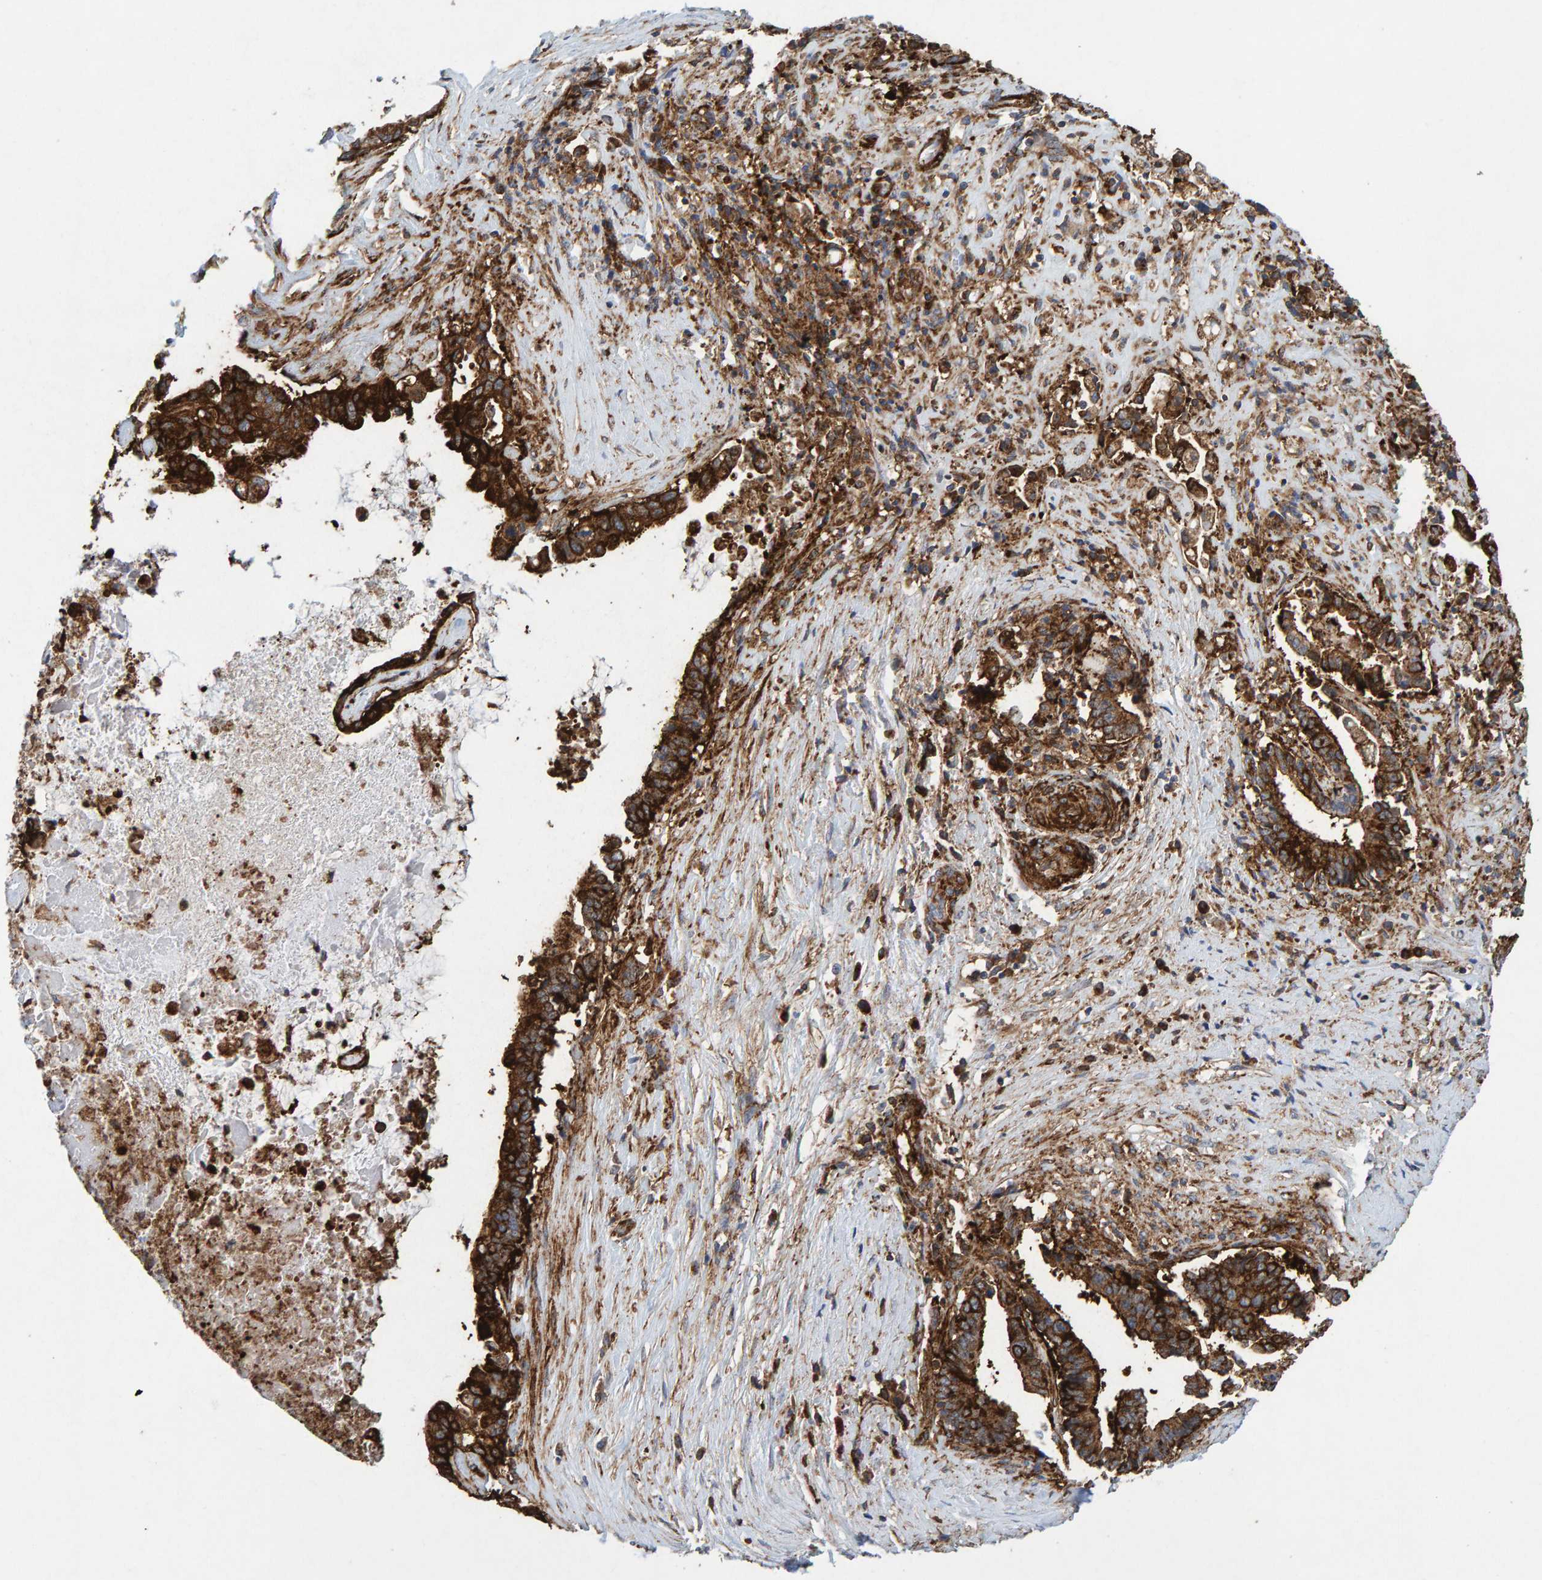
{"staining": {"intensity": "strong", "quantity": ">75%", "location": "cytoplasmic/membranous"}, "tissue": "liver cancer", "cell_type": "Tumor cells", "image_type": "cancer", "snomed": [{"axis": "morphology", "description": "Cholangiocarcinoma"}, {"axis": "topography", "description": "Liver"}], "caption": "A brown stain labels strong cytoplasmic/membranous positivity of a protein in liver cancer tumor cells. (Brightfield microscopy of DAB IHC at high magnification).", "gene": "MVP", "patient": {"sex": "male", "age": 57}}